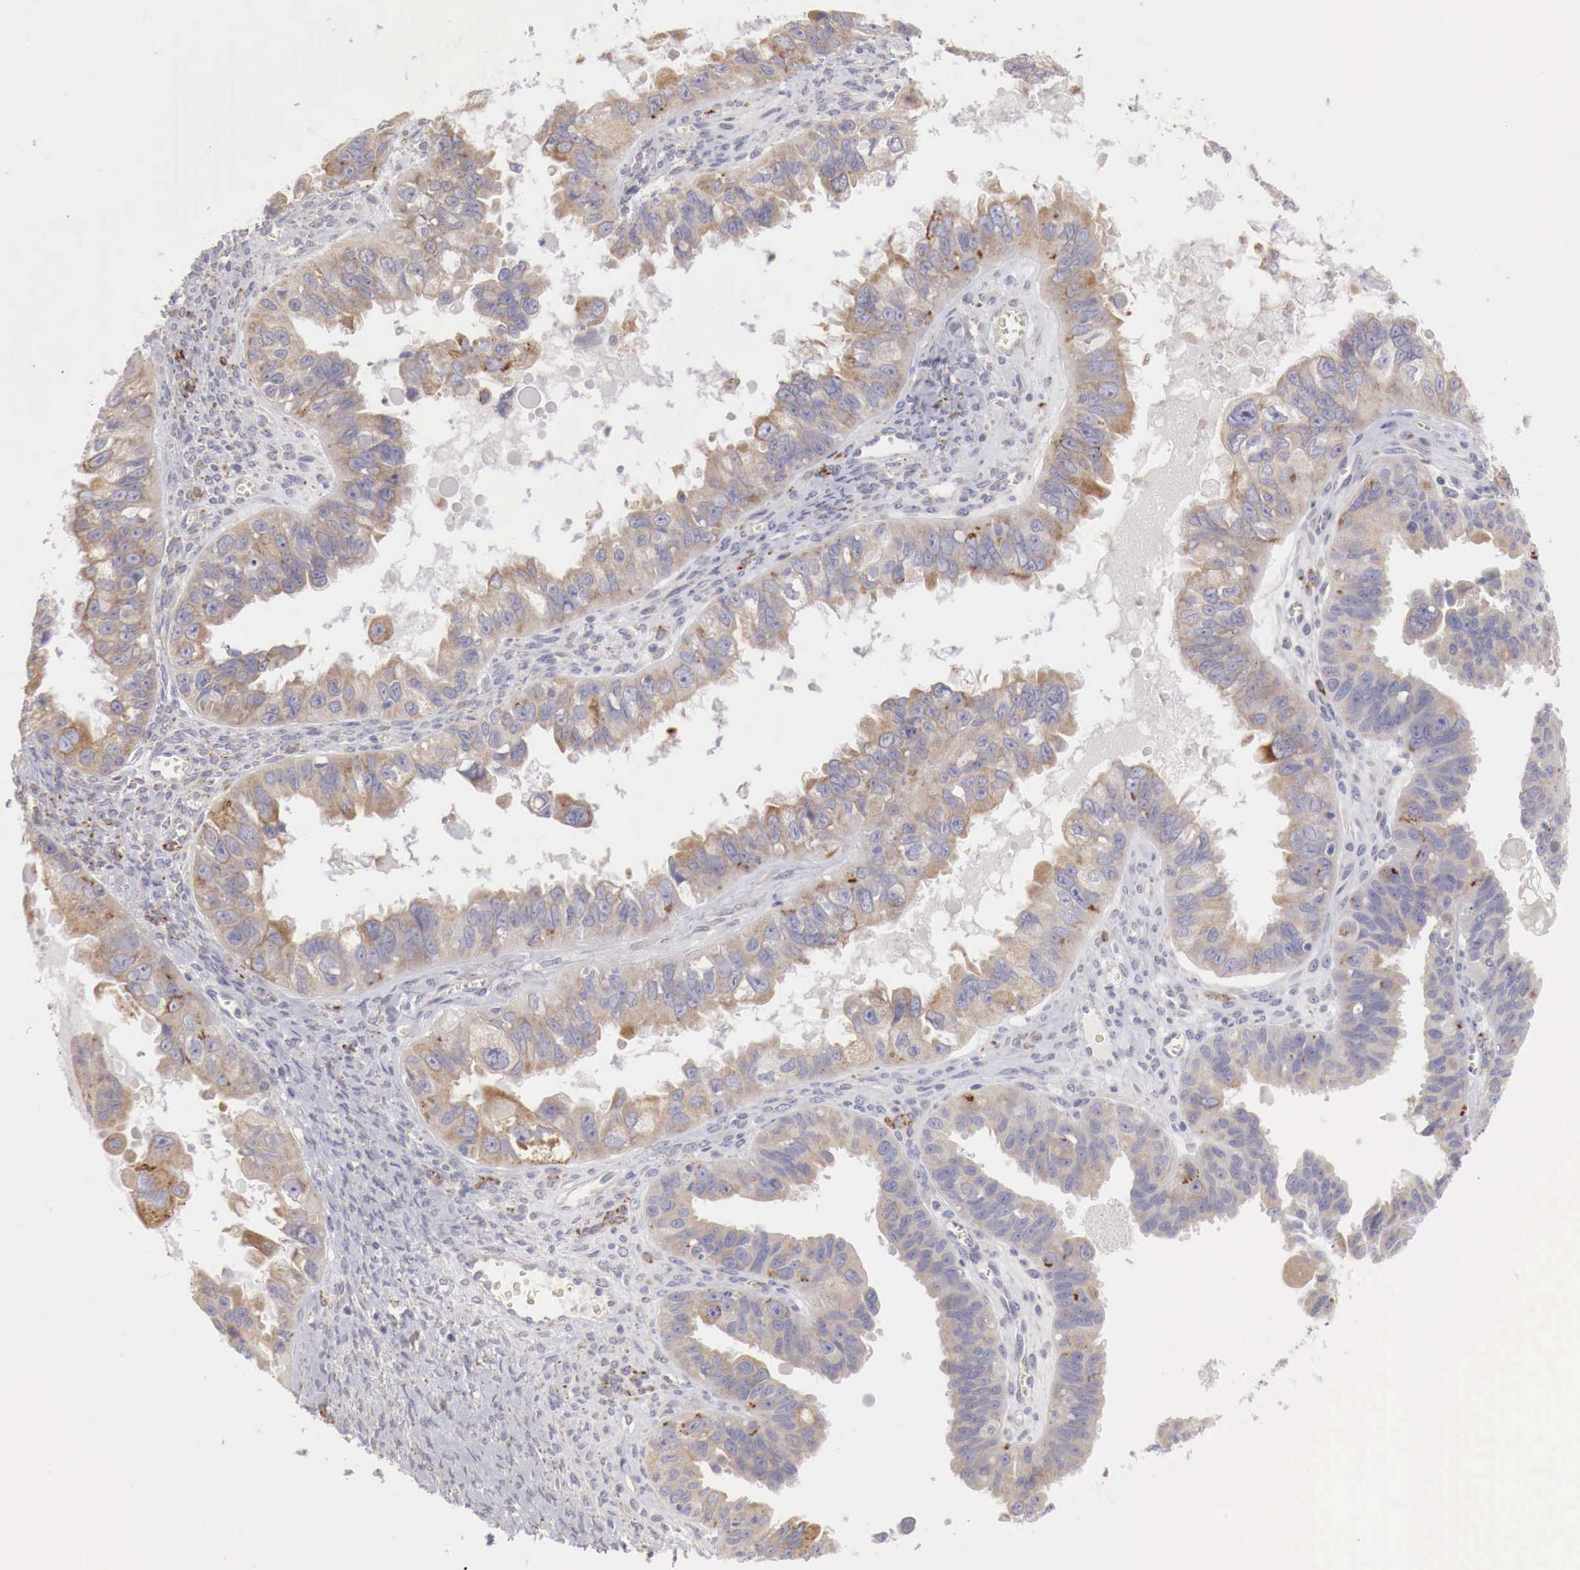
{"staining": {"intensity": "weak", "quantity": ">75%", "location": "cytoplasmic/membranous"}, "tissue": "ovarian cancer", "cell_type": "Tumor cells", "image_type": "cancer", "snomed": [{"axis": "morphology", "description": "Carcinoma, endometroid"}, {"axis": "topography", "description": "Ovary"}], "caption": "Human endometroid carcinoma (ovarian) stained with a protein marker displays weak staining in tumor cells.", "gene": "NSDHL", "patient": {"sex": "female", "age": 85}}